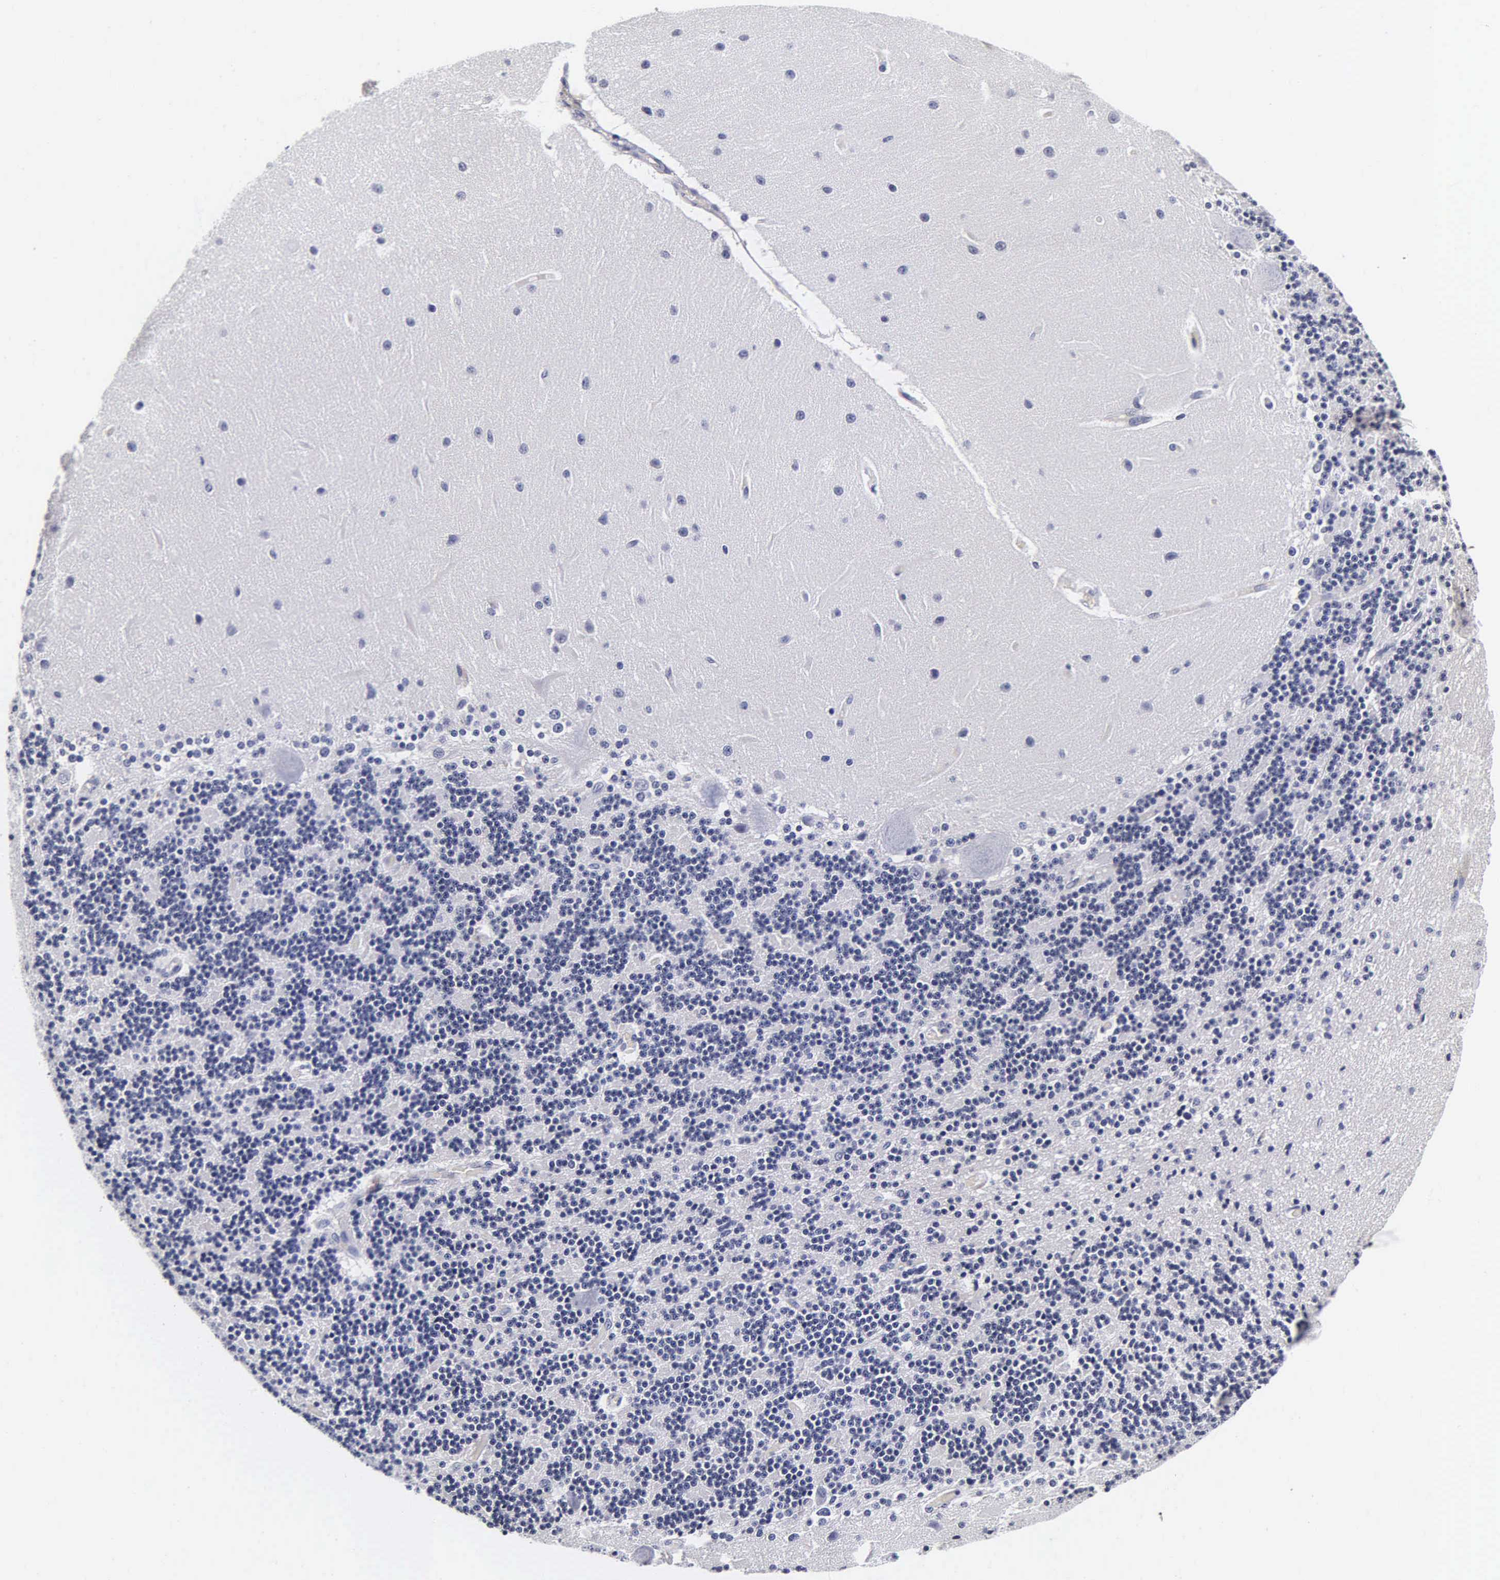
{"staining": {"intensity": "negative", "quantity": "none", "location": "none"}, "tissue": "cerebellum", "cell_type": "Cells in granular layer", "image_type": "normal", "snomed": [{"axis": "morphology", "description": "Normal tissue, NOS"}, {"axis": "topography", "description": "Cerebellum"}], "caption": "High power microscopy image of an IHC histopathology image of benign cerebellum, revealing no significant staining in cells in granular layer.", "gene": "ACP3", "patient": {"sex": "female", "age": 54}}